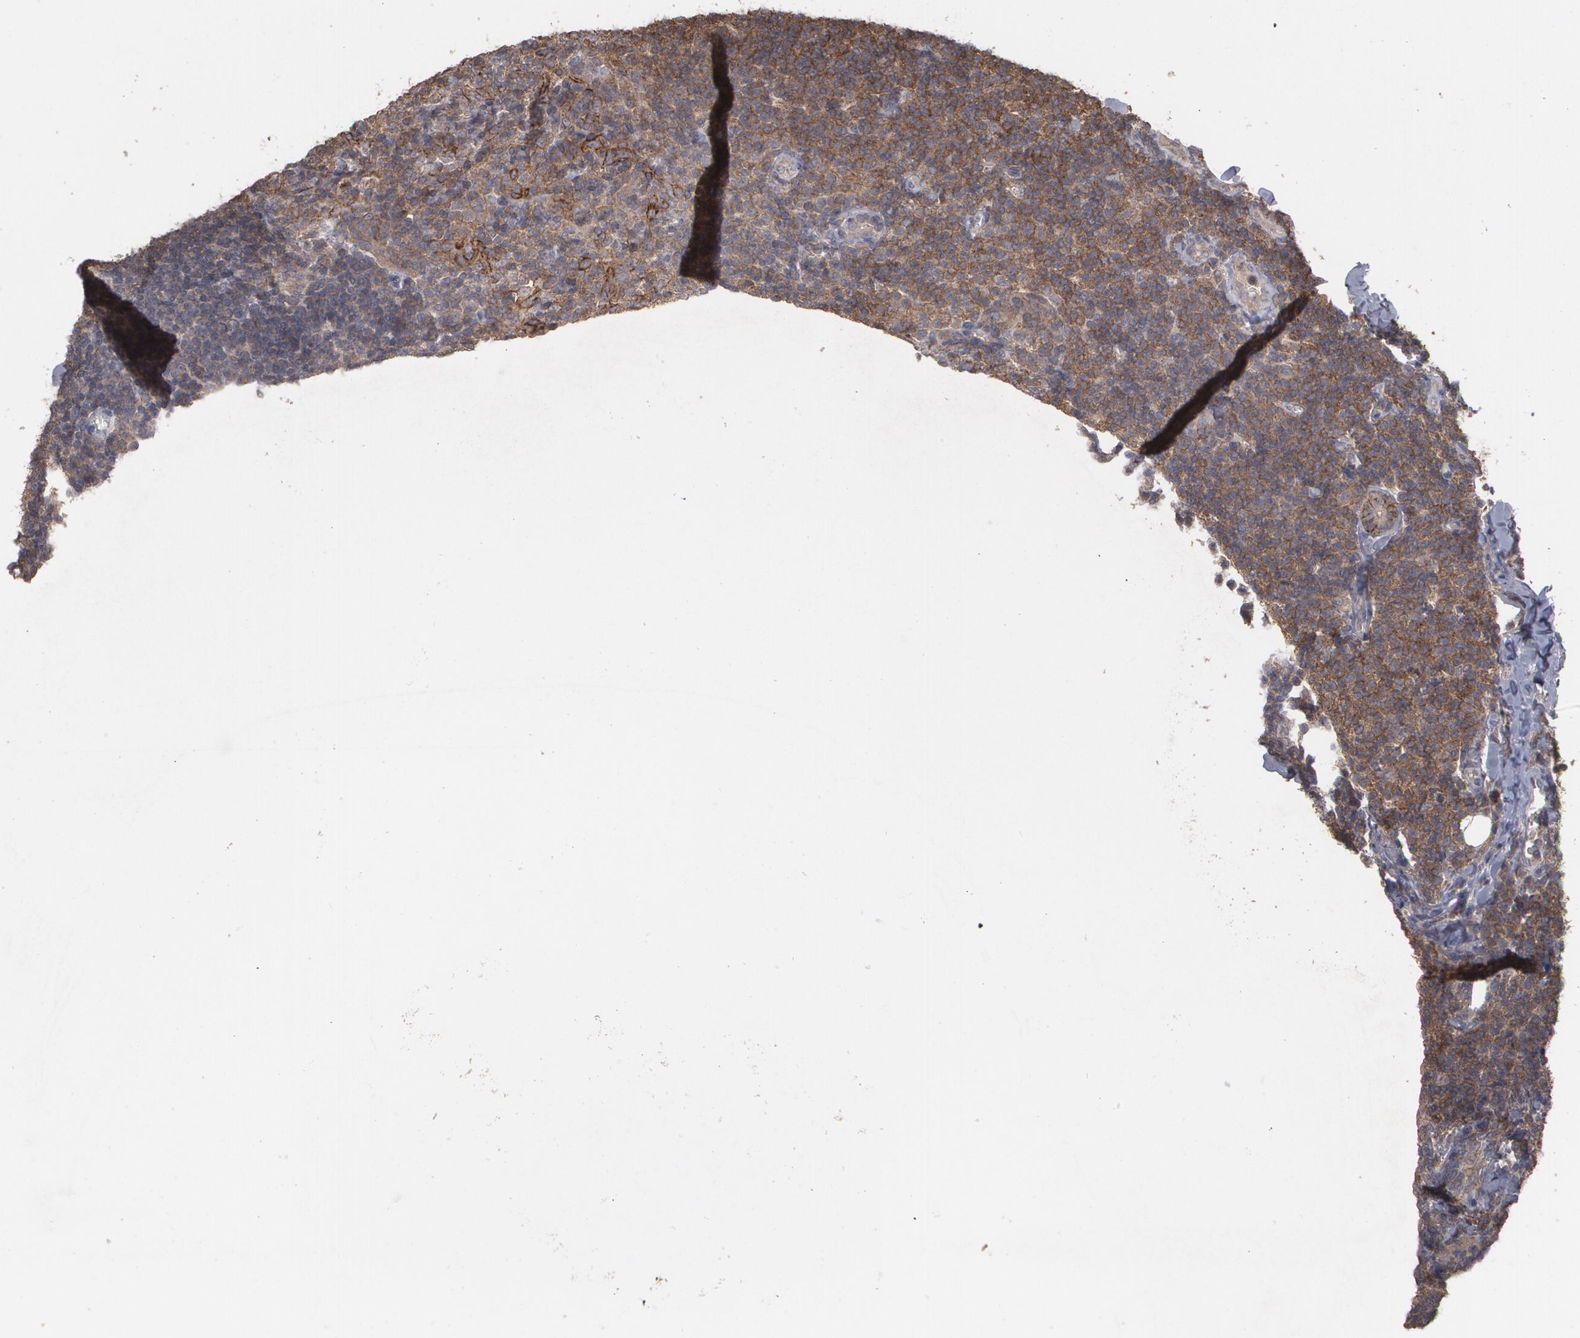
{"staining": {"intensity": "moderate", "quantity": ">75%", "location": "cytoplasmic/membranous"}, "tissue": "fallopian tube", "cell_type": "Glandular cells", "image_type": "normal", "snomed": [{"axis": "morphology", "description": "Normal tissue, NOS"}, {"axis": "topography", "description": "Fallopian tube"}, {"axis": "topography", "description": "Ovary"}], "caption": "Moderate cytoplasmic/membranous protein positivity is identified in approximately >75% of glandular cells in fallopian tube. The staining was performed using DAB to visualize the protein expression in brown, while the nuclei were stained in blue with hematoxylin (Magnification: 20x).", "gene": "ARF6", "patient": {"sex": "female", "age": 69}}